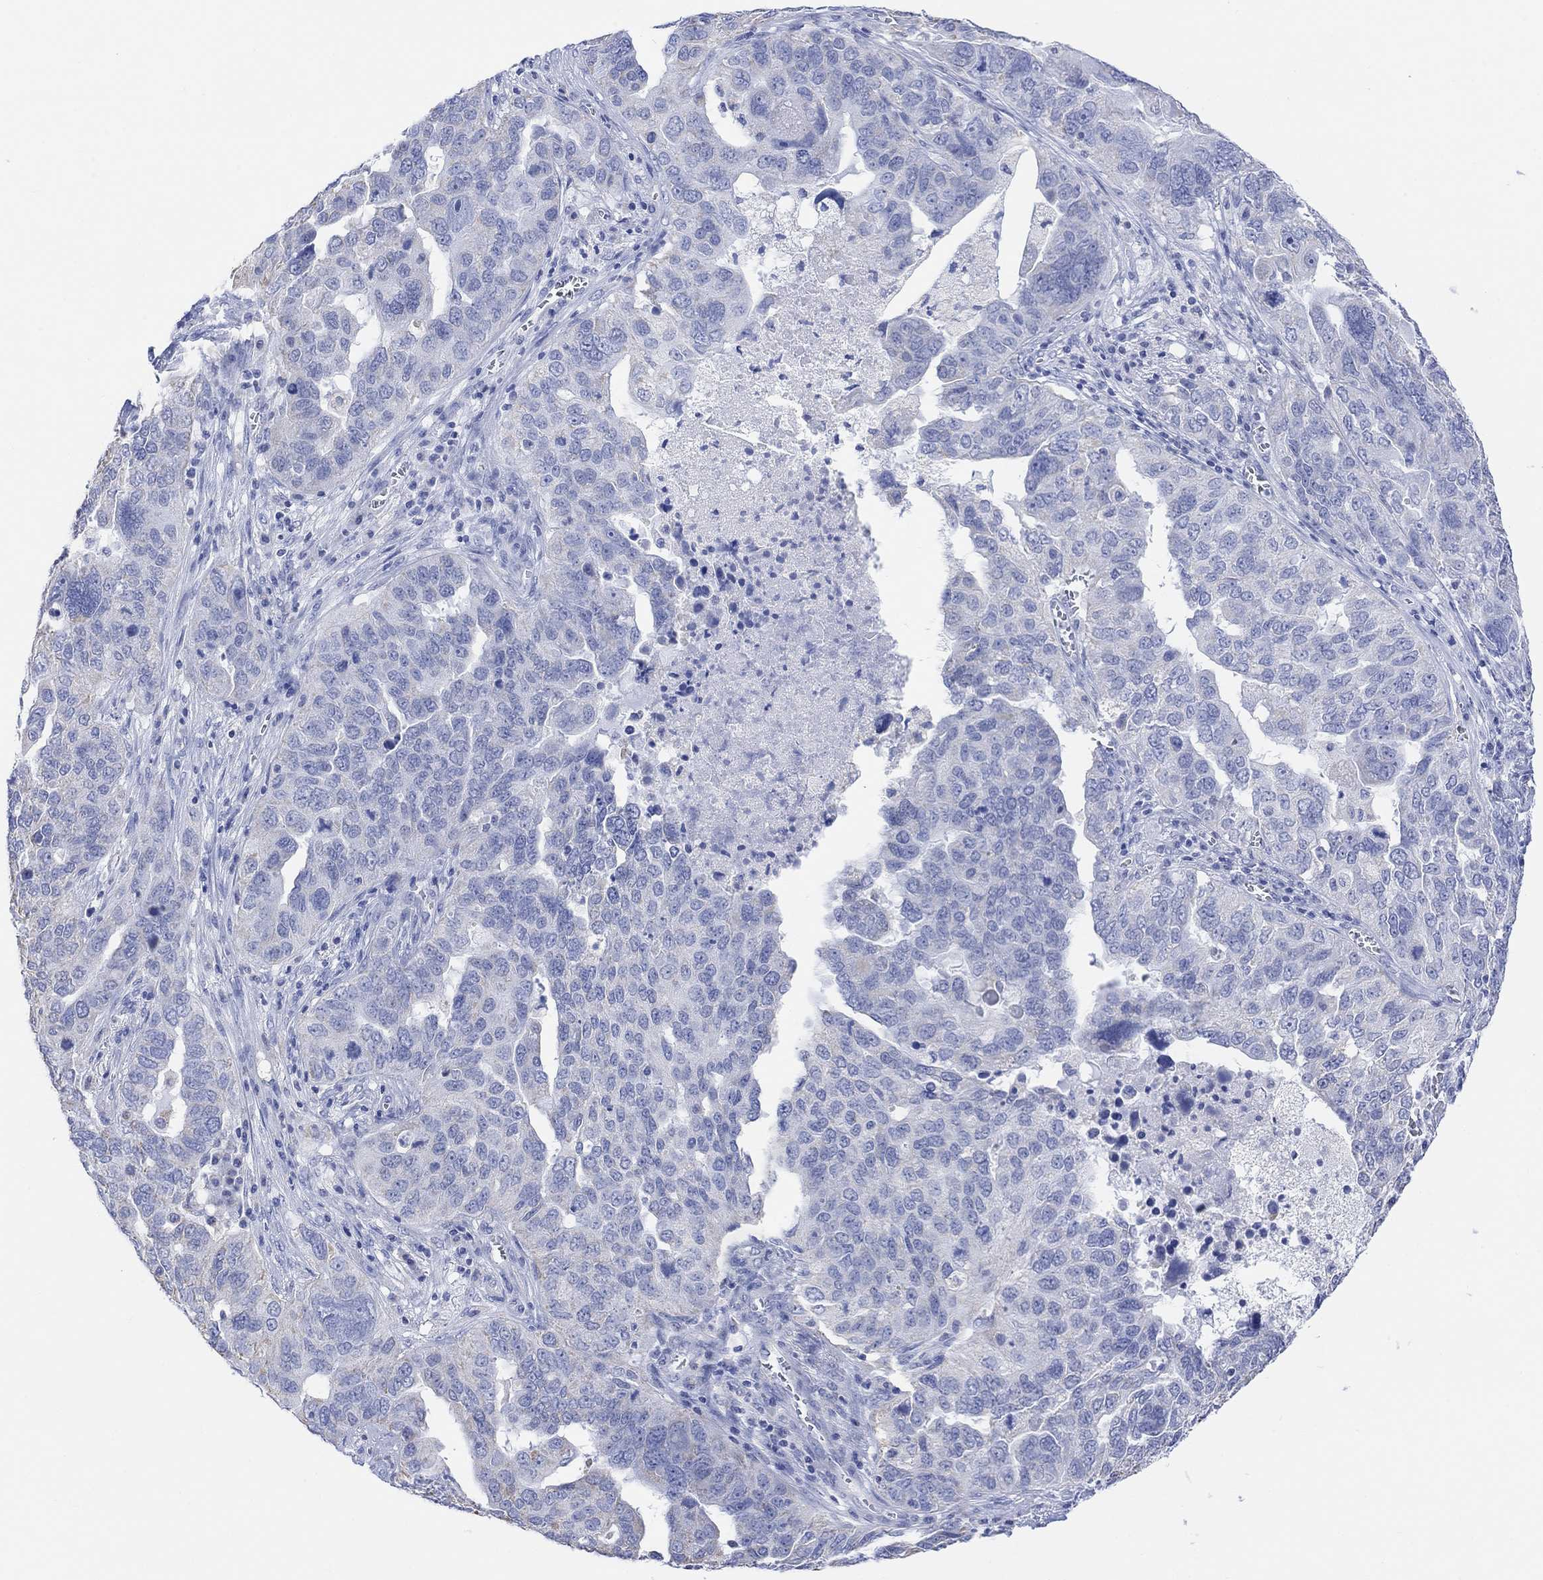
{"staining": {"intensity": "negative", "quantity": "none", "location": "none"}, "tissue": "ovarian cancer", "cell_type": "Tumor cells", "image_type": "cancer", "snomed": [{"axis": "morphology", "description": "Carcinoma, endometroid"}, {"axis": "topography", "description": "Soft tissue"}, {"axis": "topography", "description": "Ovary"}], "caption": "Immunohistochemistry histopathology image of human endometroid carcinoma (ovarian) stained for a protein (brown), which demonstrates no staining in tumor cells.", "gene": "SYT12", "patient": {"sex": "female", "age": 52}}